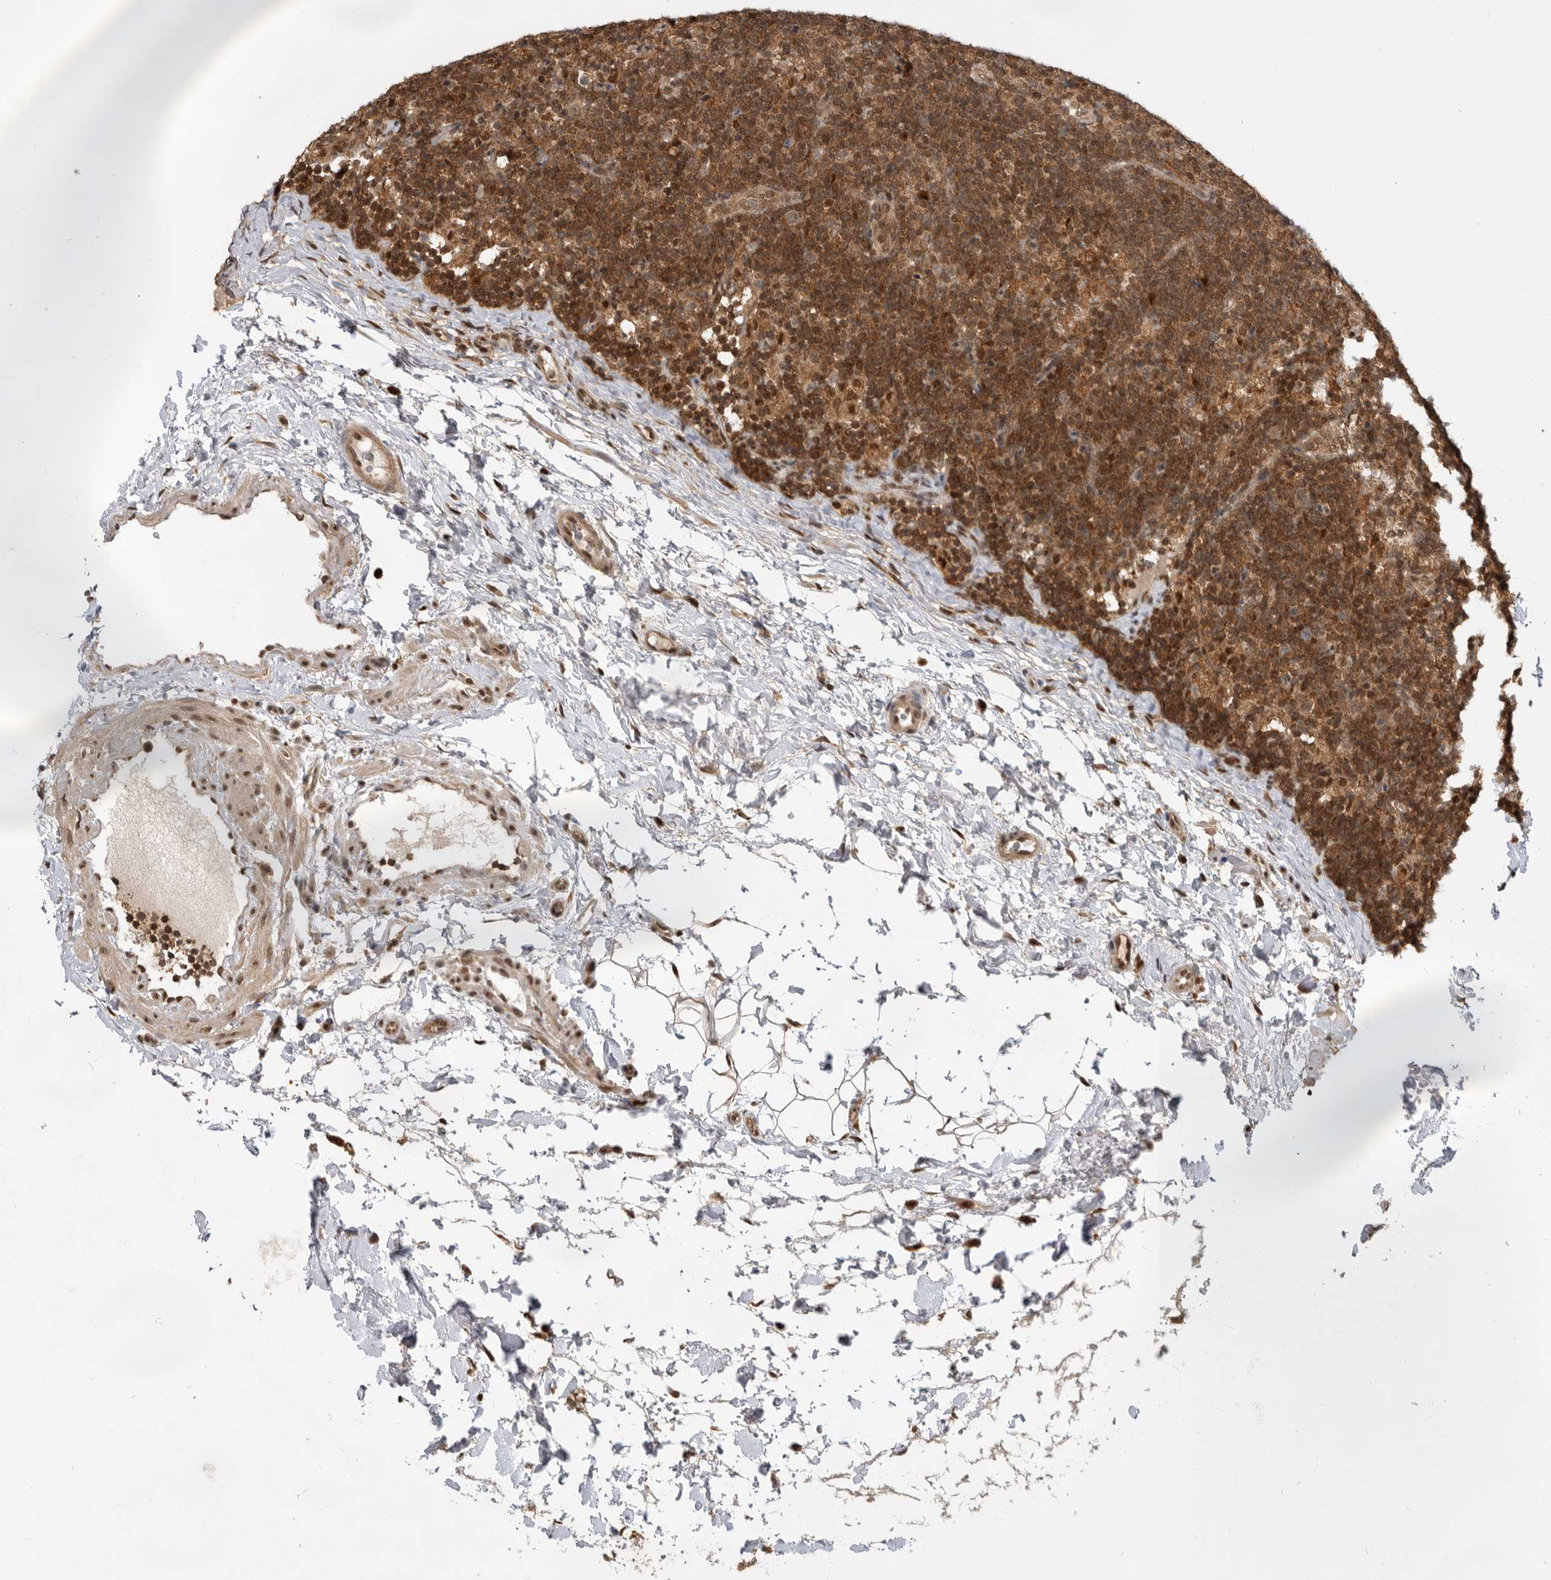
{"staining": {"intensity": "weak", "quantity": ">75%", "location": "cytoplasmic/membranous"}, "tissue": "lymph node", "cell_type": "Germinal center cells", "image_type": "normal", "snomed": [{"axis": "morphology", "description": "Normal tissue, NOS"}, {"axis": "topography", "description": "Lymph node"}], "caption": "Human lymph node stained with a brown dye displays weak cytoplasmic/membranous positive expression in approximately >75% of germinal center cells.", "gene": "ADPRS", "patient": {"sex": "female", "age": 22}}